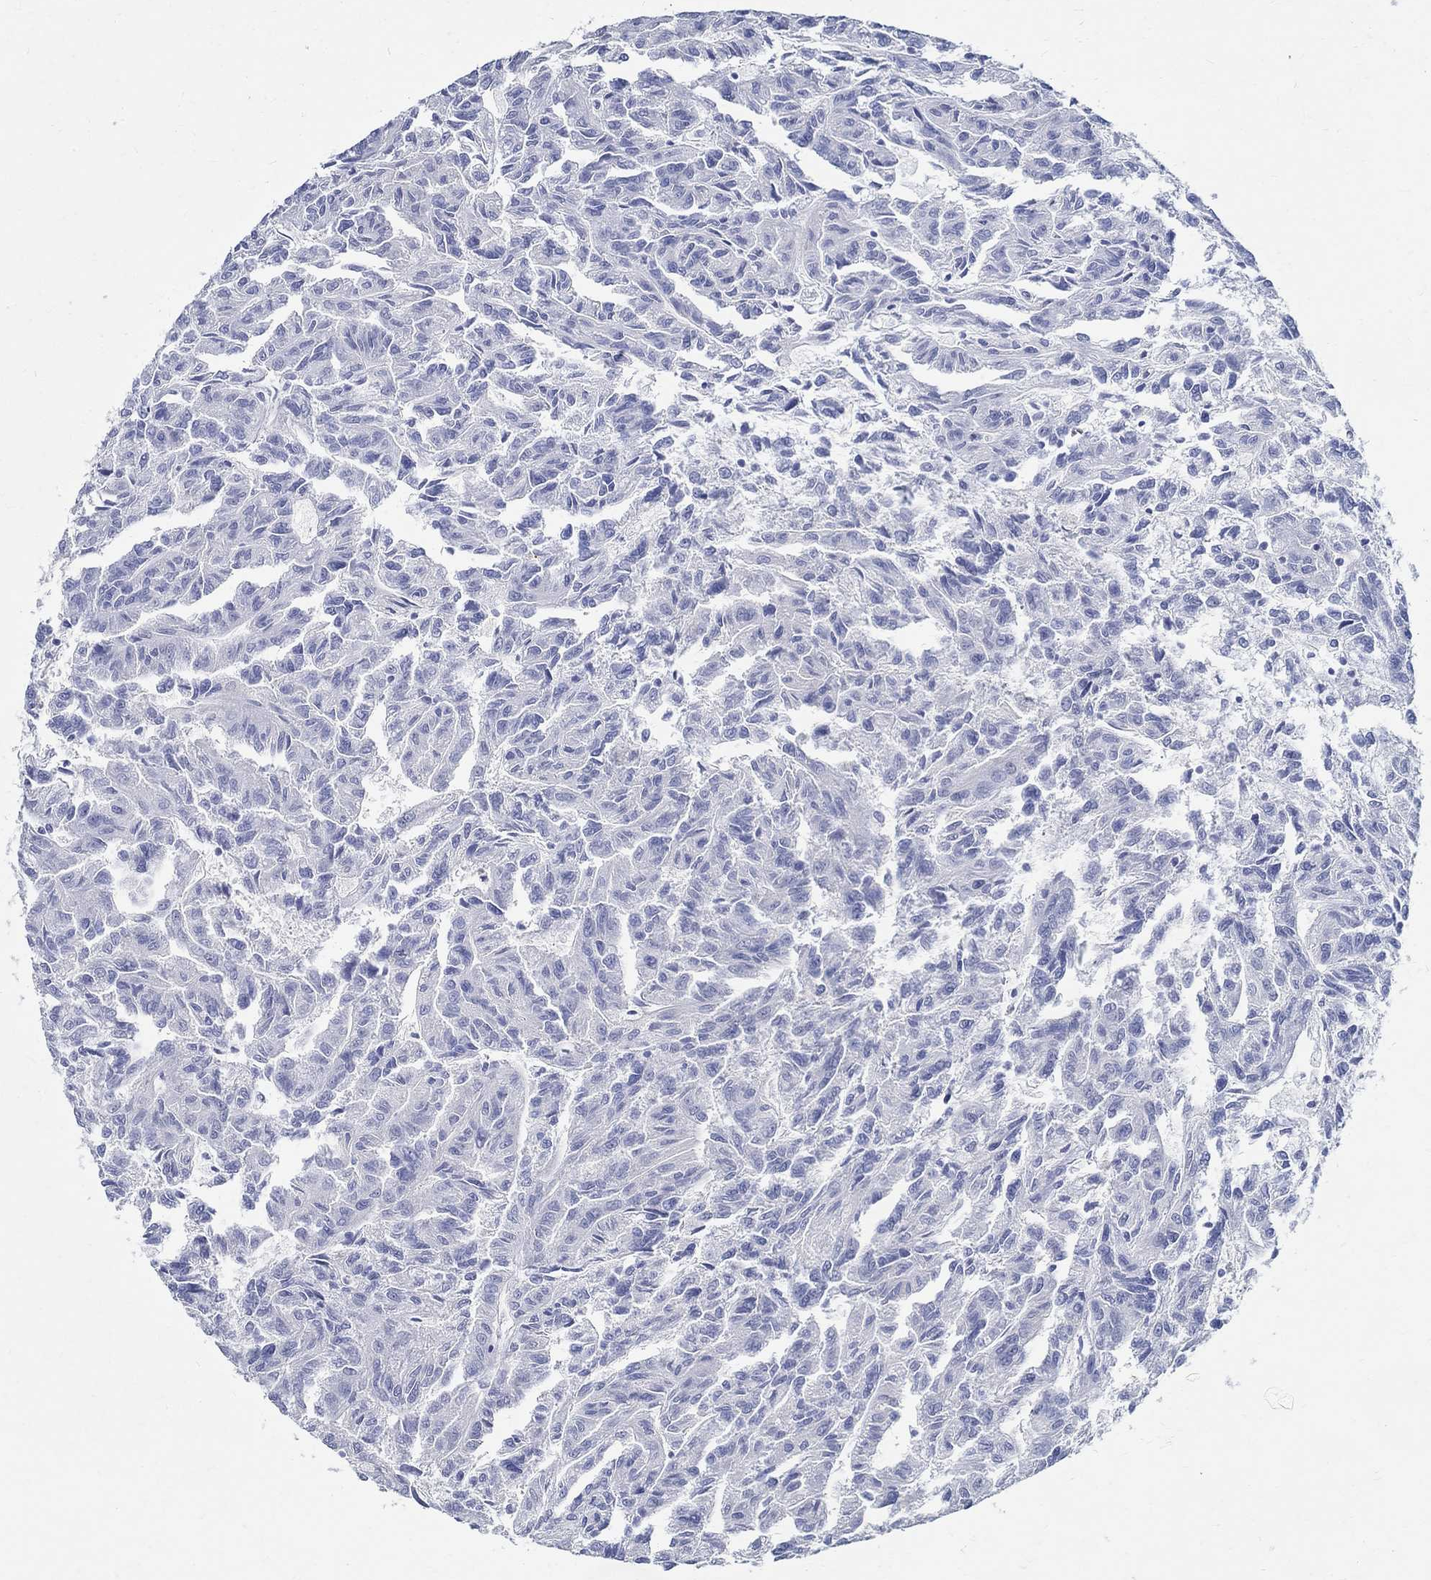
{"staining": {"intensity": "negative", "quantity": "none", "location": "none"}, "tissue": "renal cancer", "cell_type": "Tumor cells", "image_type": "cancer", "snomed": [{"axis": "morphology", "description": "Adenocarcinoma, NOS"}, {"axis": "topography", "description": "Kidney"}], "caption": "This photomicrograph is of renal cancer (adenocarcinoma) stained with immunohistochemistry (IHC) to label a protein in brown with the nuclei are counter-stained blue. There is no positivity in tumor cells. Brightfield microscopy of immunohistochemistry stained with DAB (brown) and hematoxylin (blue), captured at high magnification.", "gene": "BSPRY", "patient": {"sex": "male", "age": 79}}